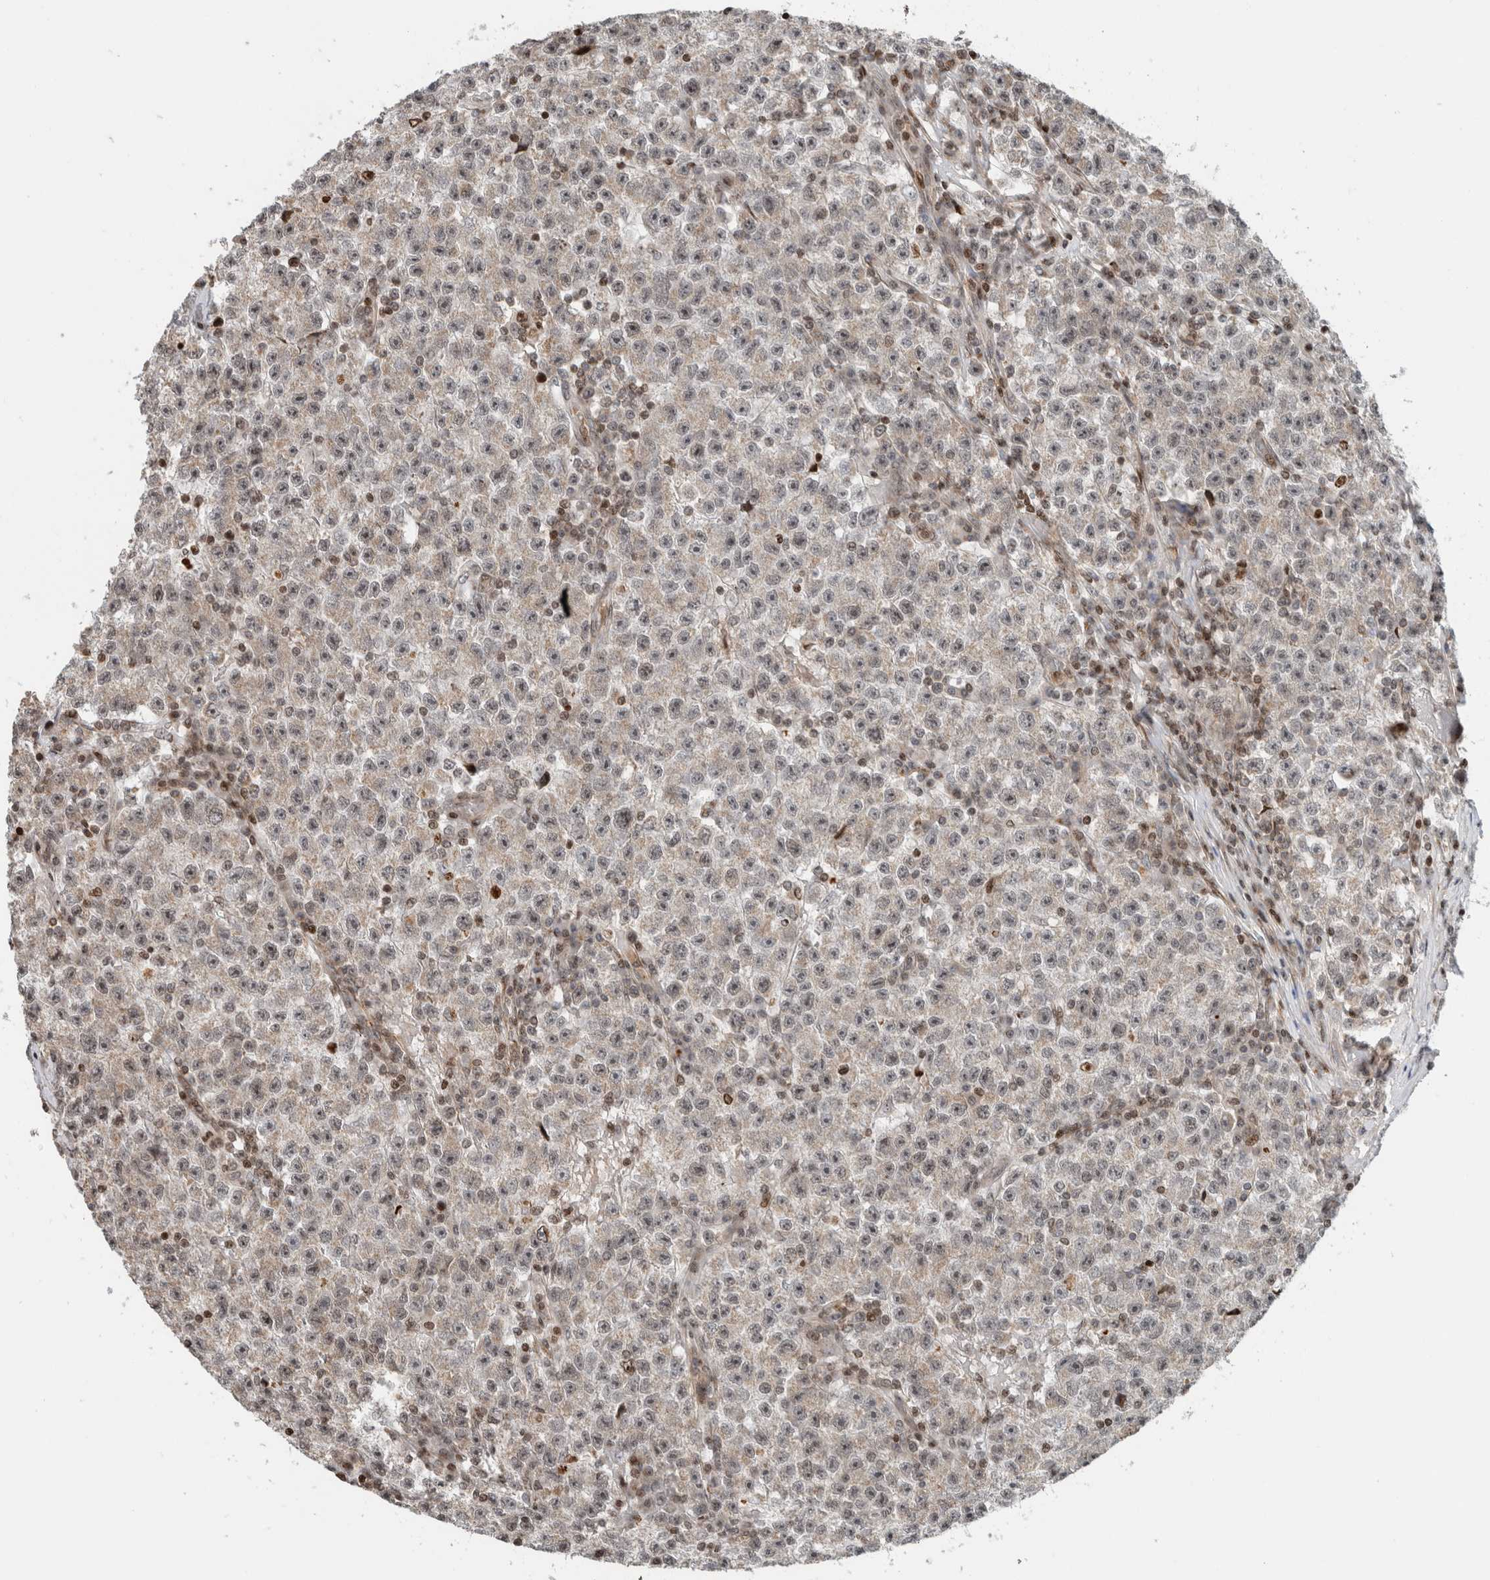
{"staining": {"intensity": "weak", "quantity": "25%-75%", "location": "cytoplasmic/membranous,nuclear"}, "tissue": "testis cancer", "cell_type": "Tumor cells", "image_type": "cancer", "snomed": [{"axis": "morphology", "description": "Seminoma, NOS"}, {"axis": "topography", "description": "Testis"}], "caption": "Tumor cells reveal low levels of weak cytoplasmic/membranous and nuclear positivity in about 25%-75% of cells in human seminoma (testis).", "gene": "GINS4", "patient": {"sex": "male", "age": 22}}